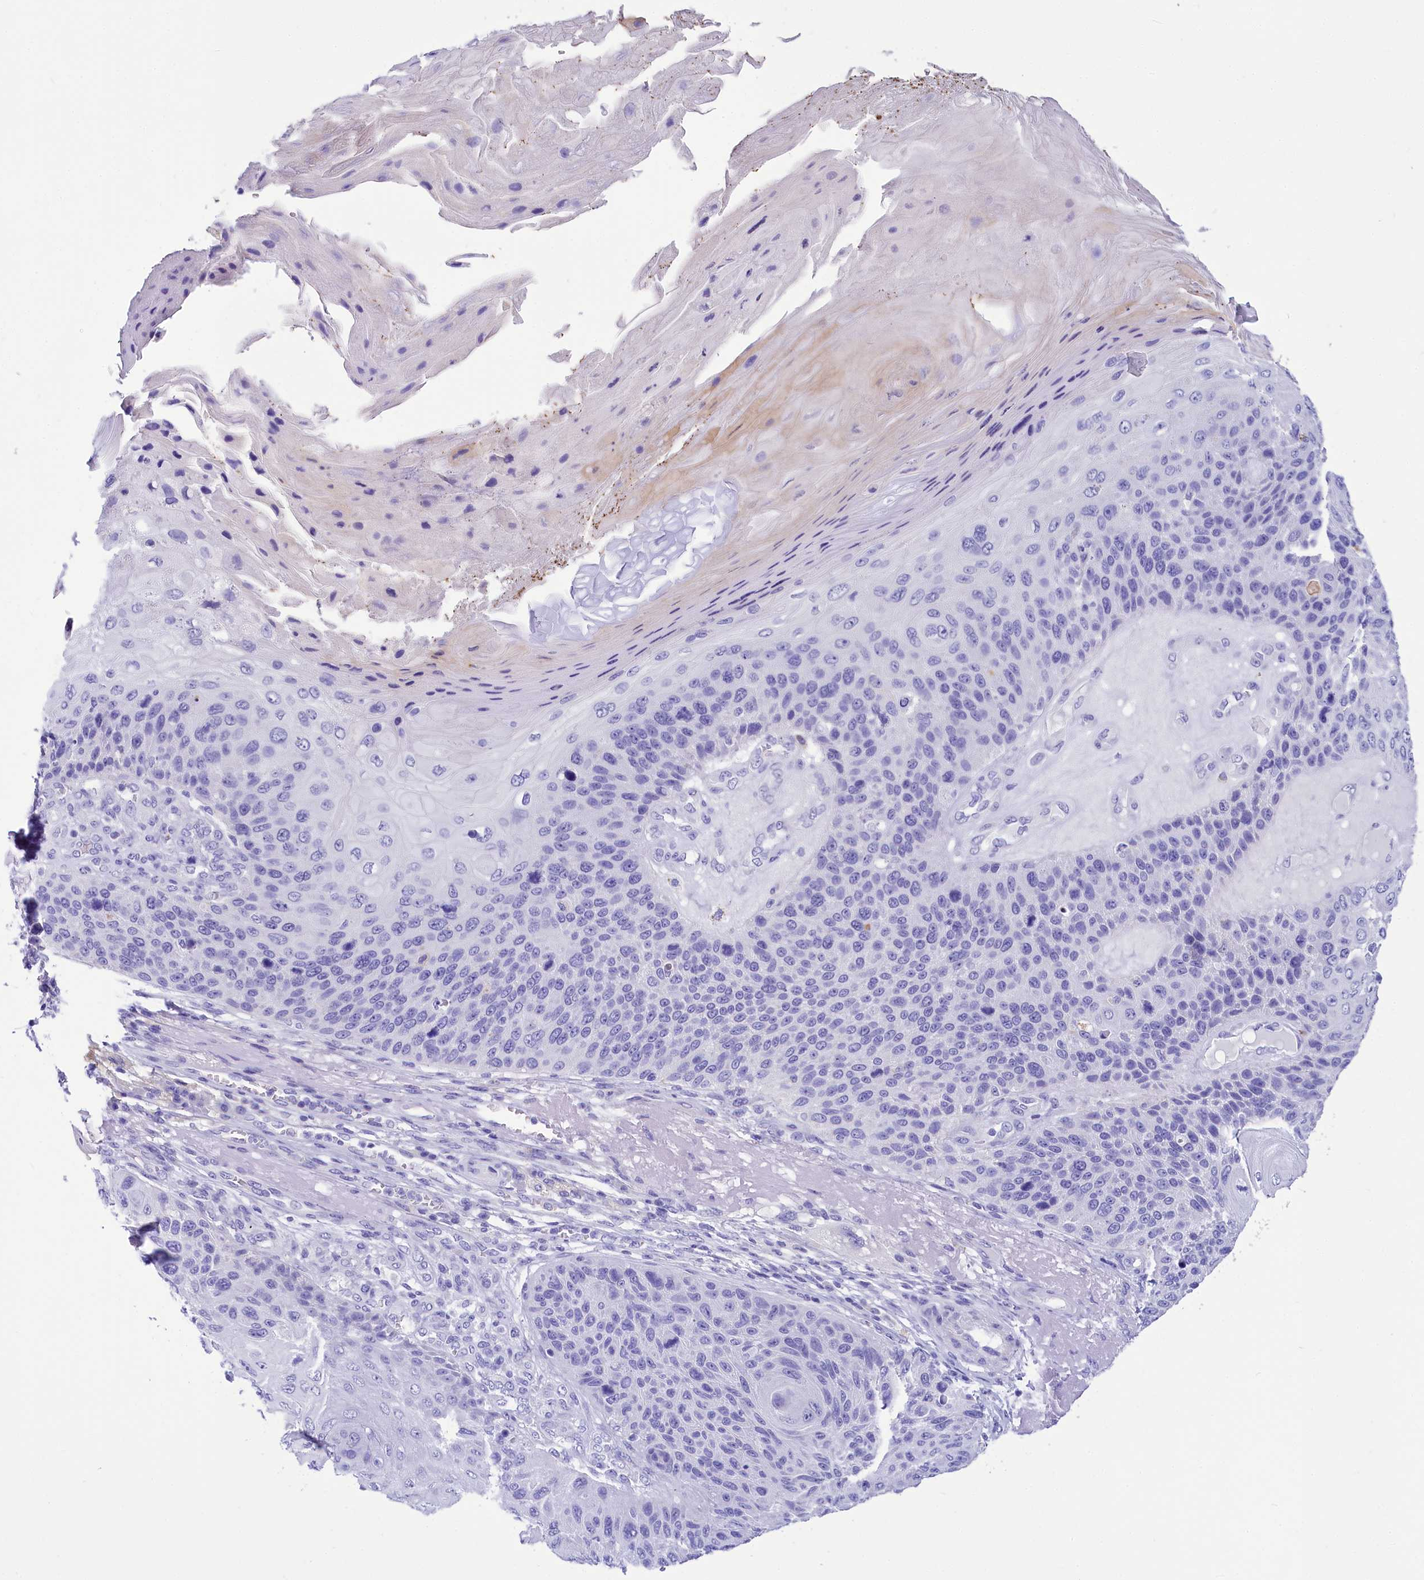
{"staining": {"intensity": "negative", "quantity": "none", "location": "none"}, "tissue": "skin cancer", "cell_type": "Tumor cells", "image_type": "cancer", "snomed": [{"axis": "morphology", "description": "Squamous cell carcinoma, NOS"}, {"axis": "topography", "description": "Skin"}], "caption": "This is a photomicrograph of immunohistochemistry (IHC) staining of skin cancer (squamous cell carcinoma), which shows no positivity in tumor cells.", "gene": "TTC36", "patient": {"sex": "female", "age": 88}}